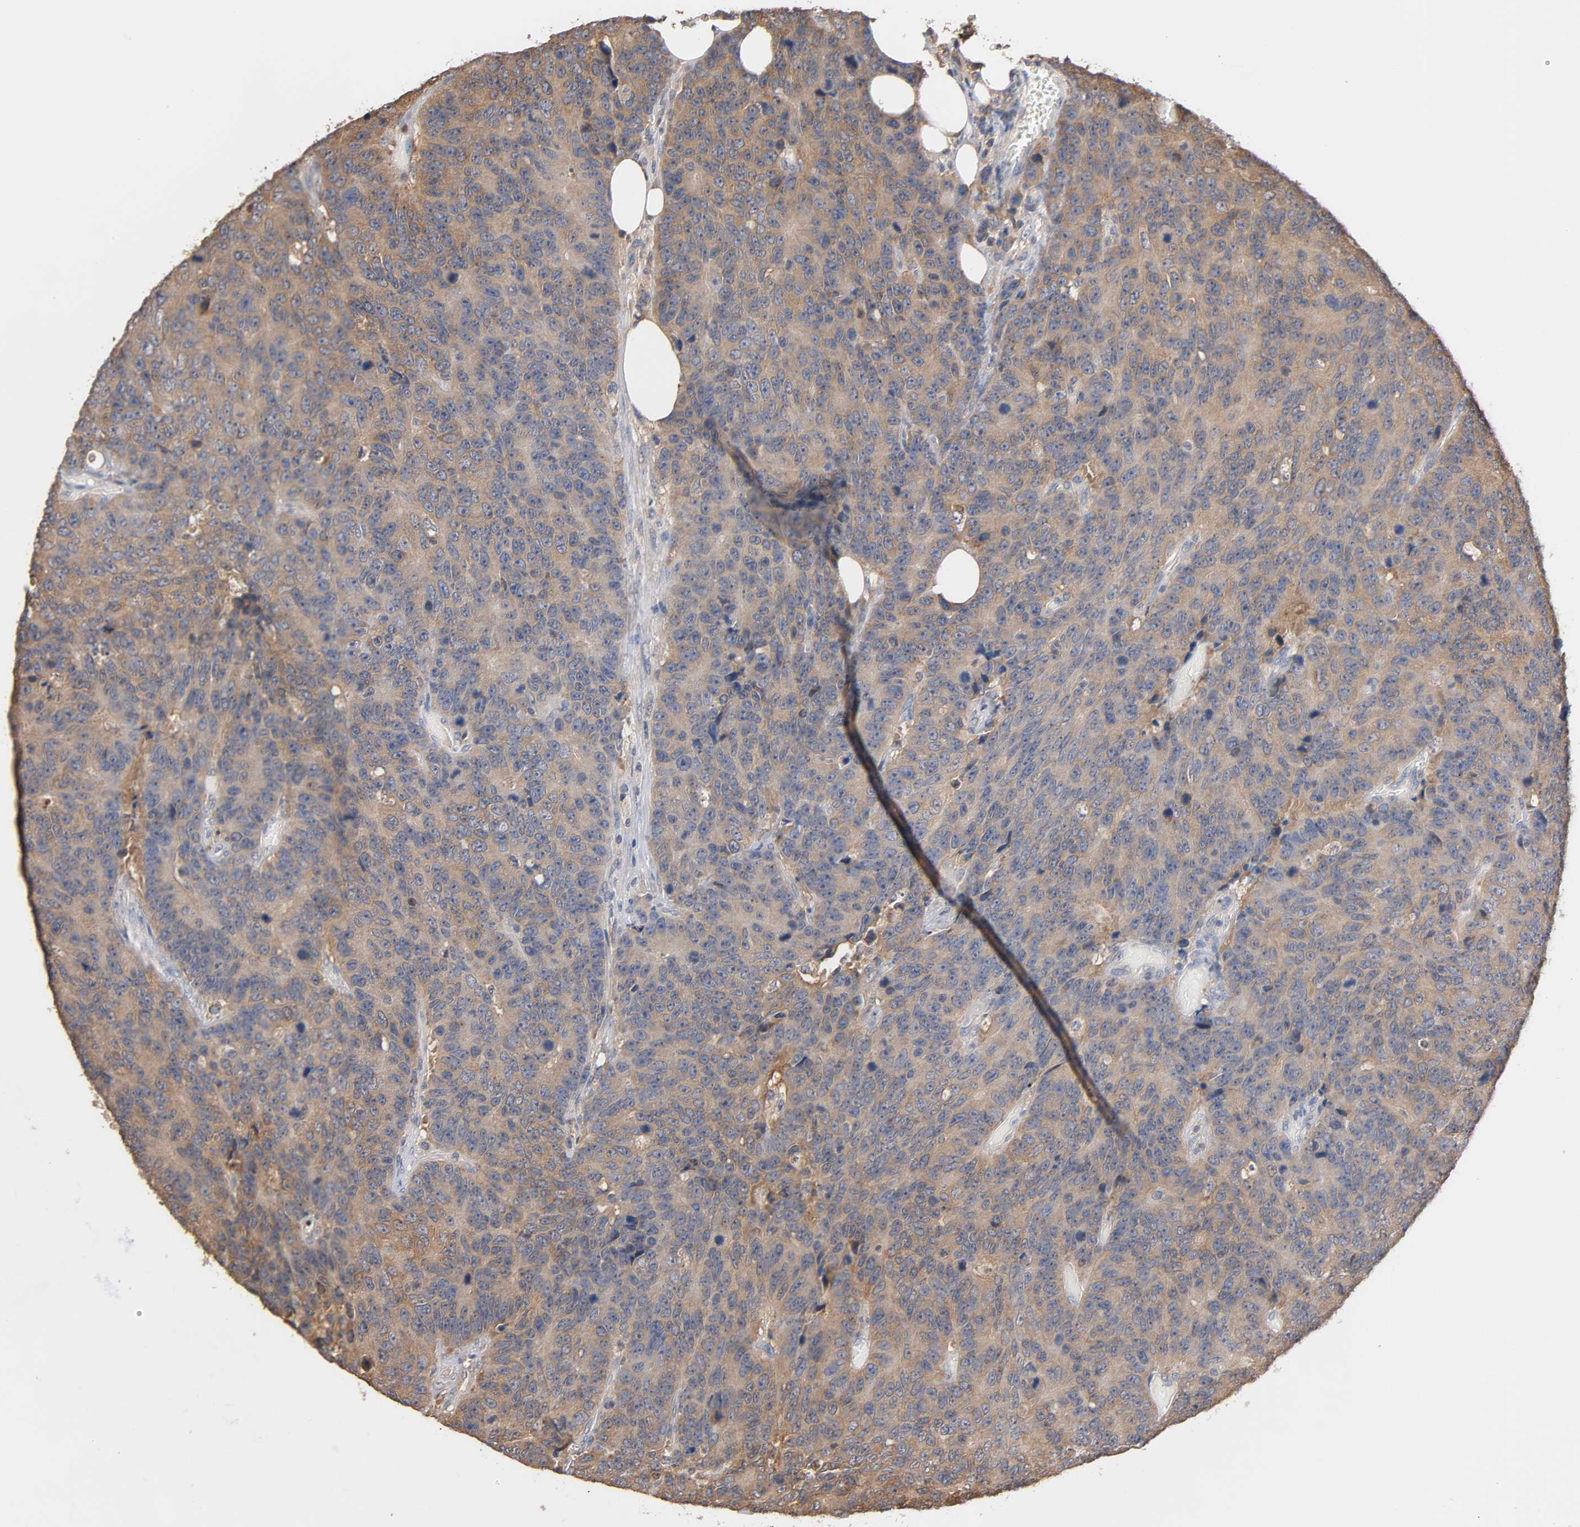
{"staining": {"intensity": "weak", "quantity": ">75%", "location": "cytoplasmic/membranous"}, "tissue": "colorectal cancer", "cell_type": "Tumor cells", "image_type": "cancer", "snomed": [{"axis": "morphology", "description": "Adenocarcinoma, NOS"}, {"axis": "topography", "description": "Colon"}], "caption": "Colorectal cancer stained with a protein marker demonstrates weak staining in tumor cells.", "gene": "ALDOA", "patient": {"sex": "female", "age": 86}}